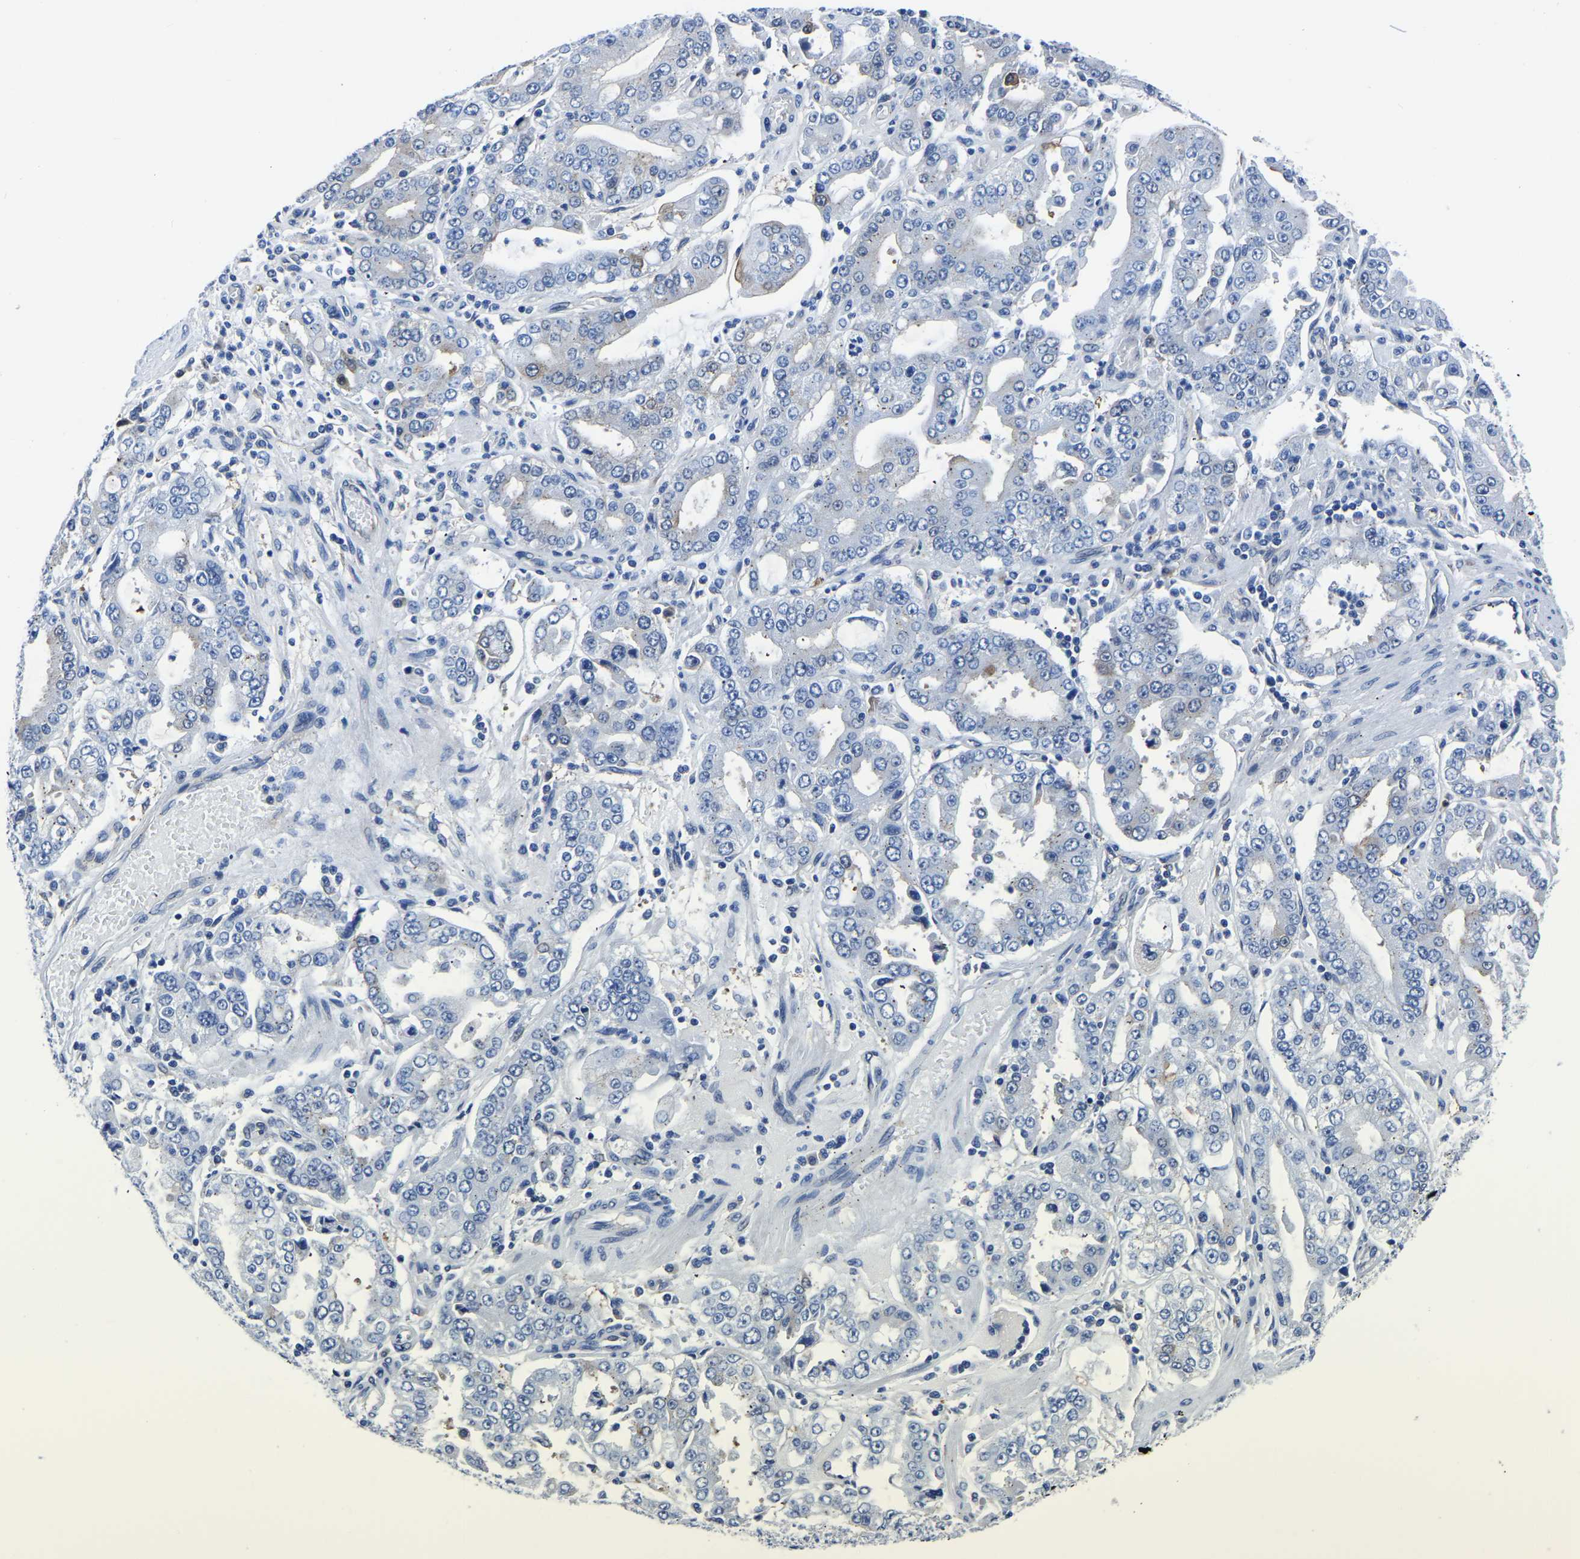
{"staining": {"intensity": "negative", "quantity": "none", "location": "none"}, "tissue": "stomach cancer", "cell_type": "Tumor cells", "image_type": "cancer", "snomed": [{"axis": "morphology", "description": "Adenocarcinoma, NOS"}, {"axis": "topography", "description": "Stomach"}], "caption": "Tumor cells show no significant expression in stomach cancer (adenocarcinoma).", "gene": "TFG", "patient": {"sex": "male", "age": 76}}